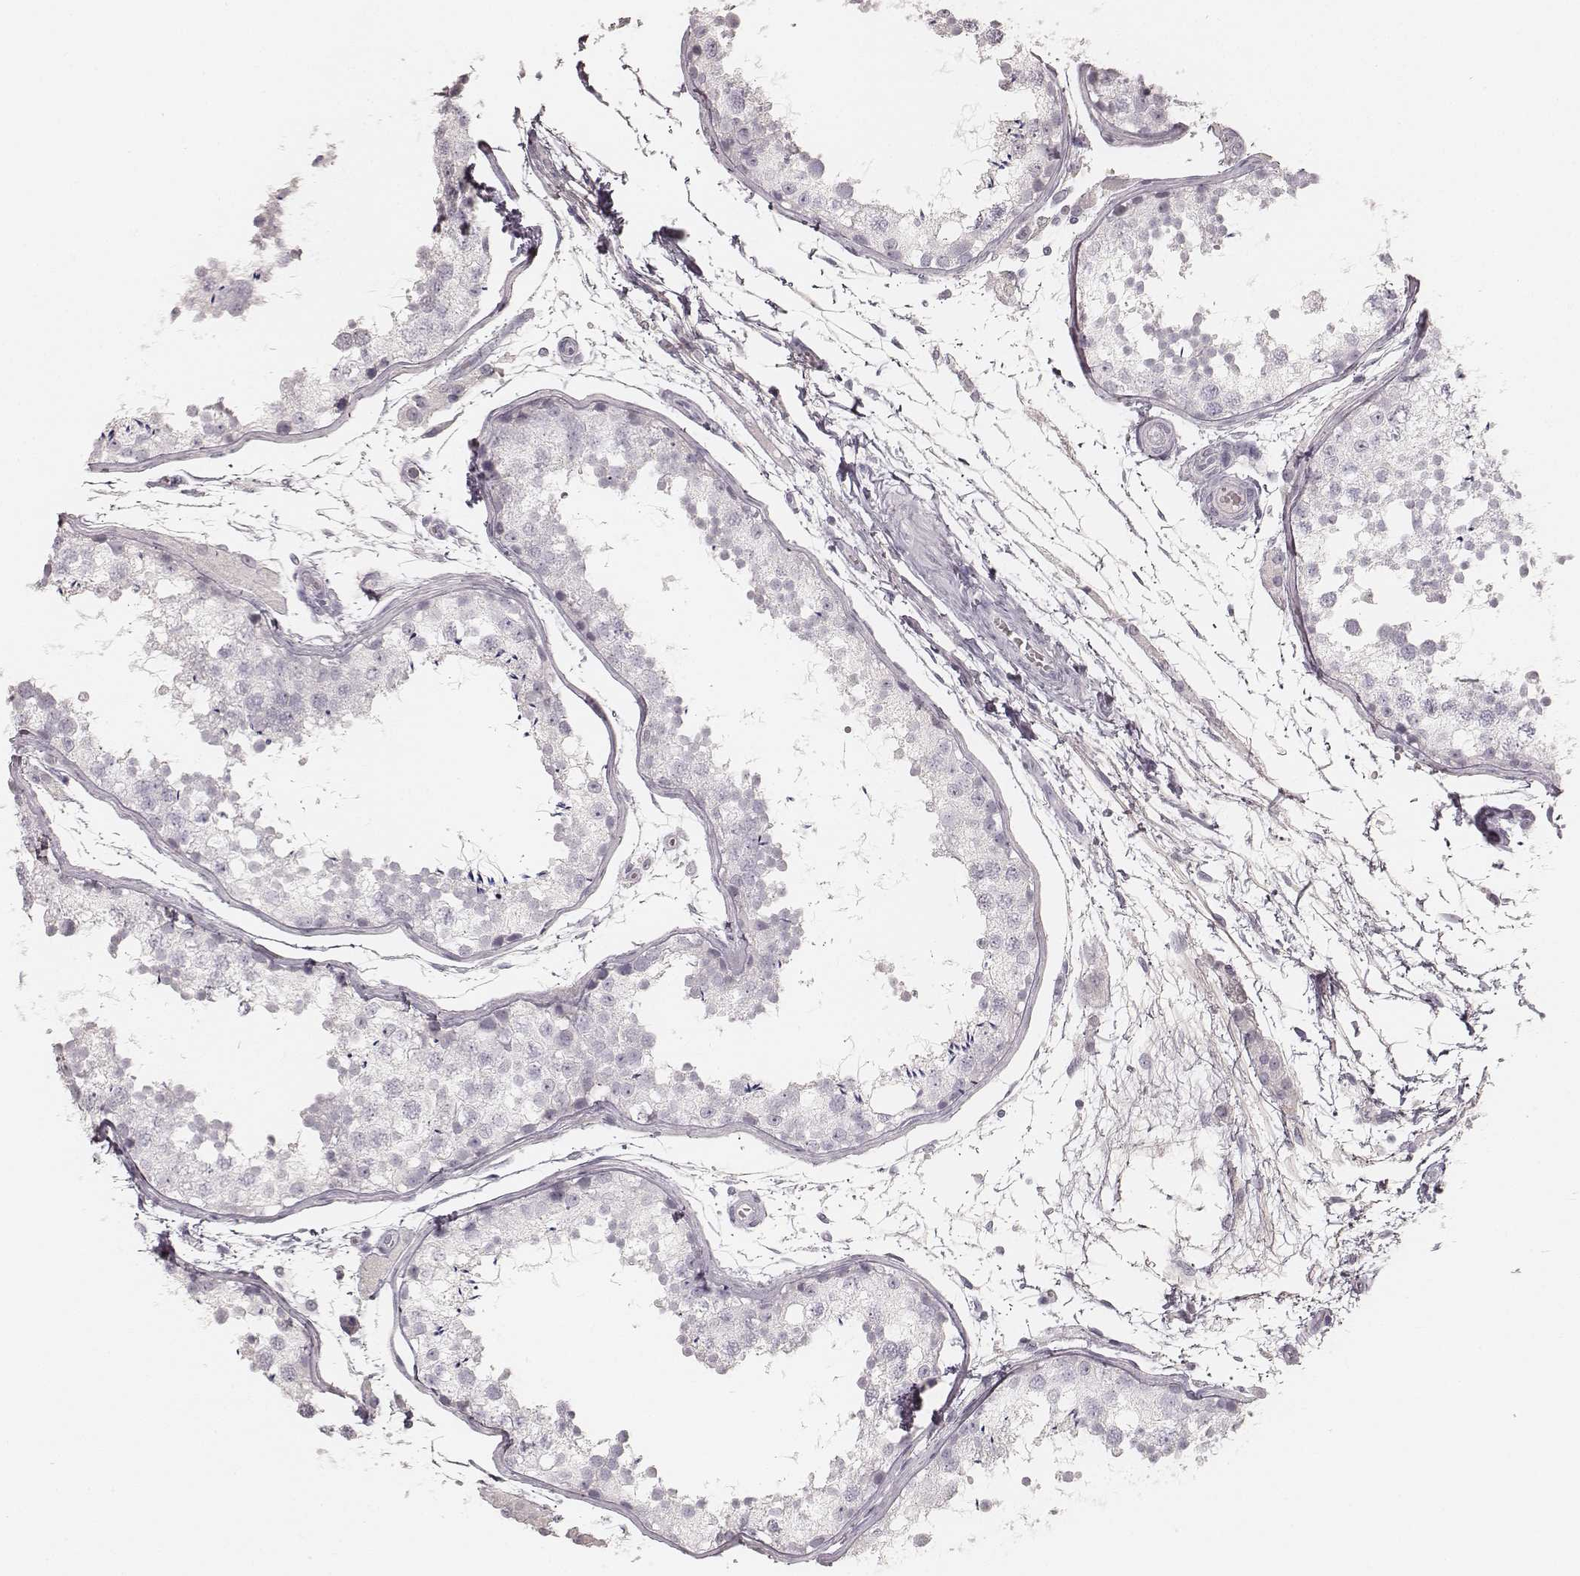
{"staining": {"intensity": "negative", "quantity": "none", "location": "none"}, "tissue": "testis", "cell_type": "Cells in seminiferous ducts", "image_type": "normal", "snomed": [{"axis": "morphology", "description": "Normal tissue, NOS"}, {"axis": "topography", "description": "Testis"}], "caption": "The image reveals no staining of cells in seminiferous ducts in benign testis. (Brightfield microscopy of DAB immunohistochemistry at high magnification).", "gene": "KRT31", "patient": {"sex": "male", "age": 29}}